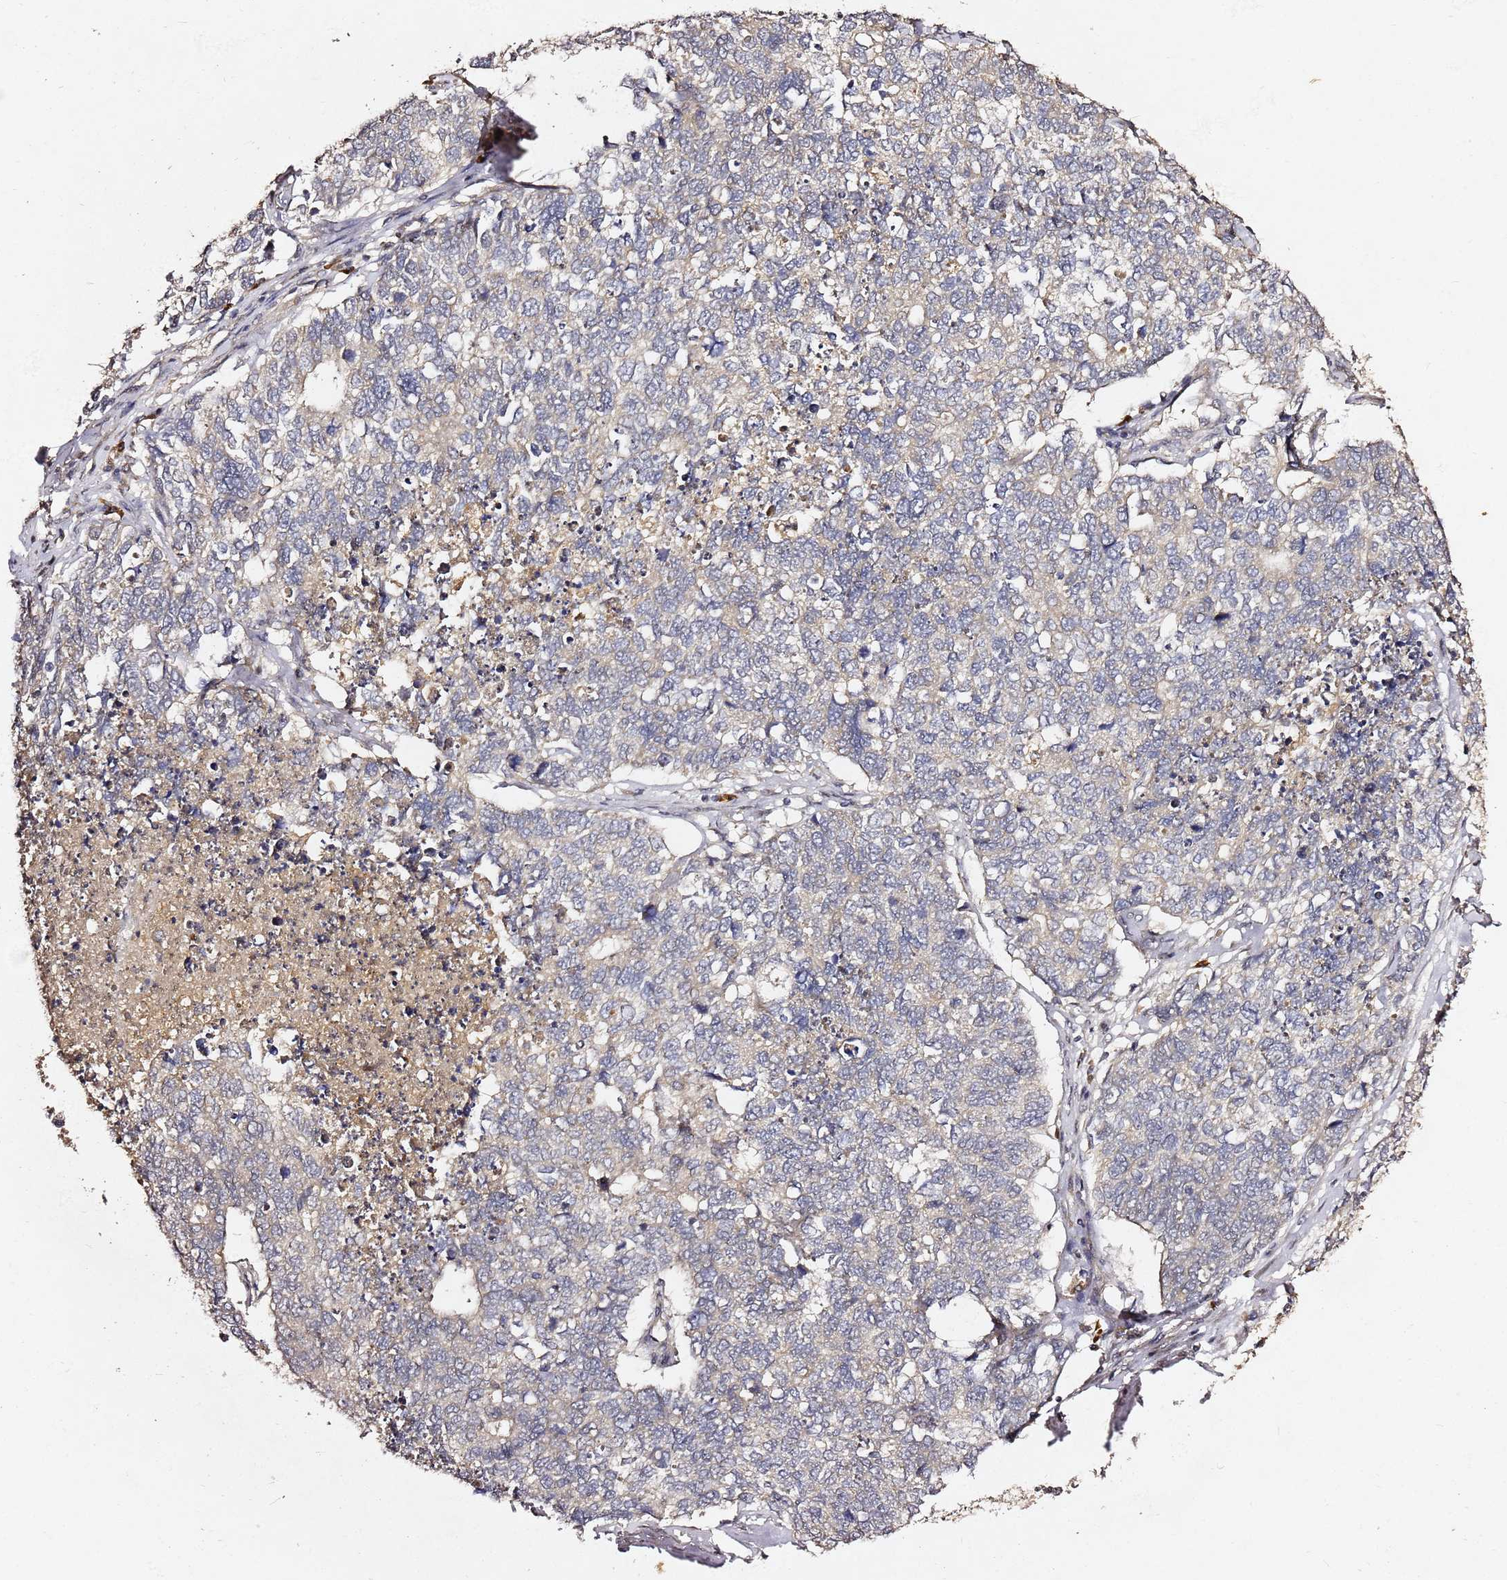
{"staining": {"intensity": "negative", "quantity": "none", "location": "none"}, "tissue": "cervical cancer", "cell_type": "Tumor cells", "image_type": "cancer", "snomed": [{"axis": "morphology", "description": "Squamous cell carcinoma, NOS"}, {"axis": "topography", "description": "Cervix"}], "caption": "Tumor cells show no significant expression in cervical cancer (squamous cell carcinoma).", "gene": "C6orf136", "patient": {"sex": "female", "age": 63}}